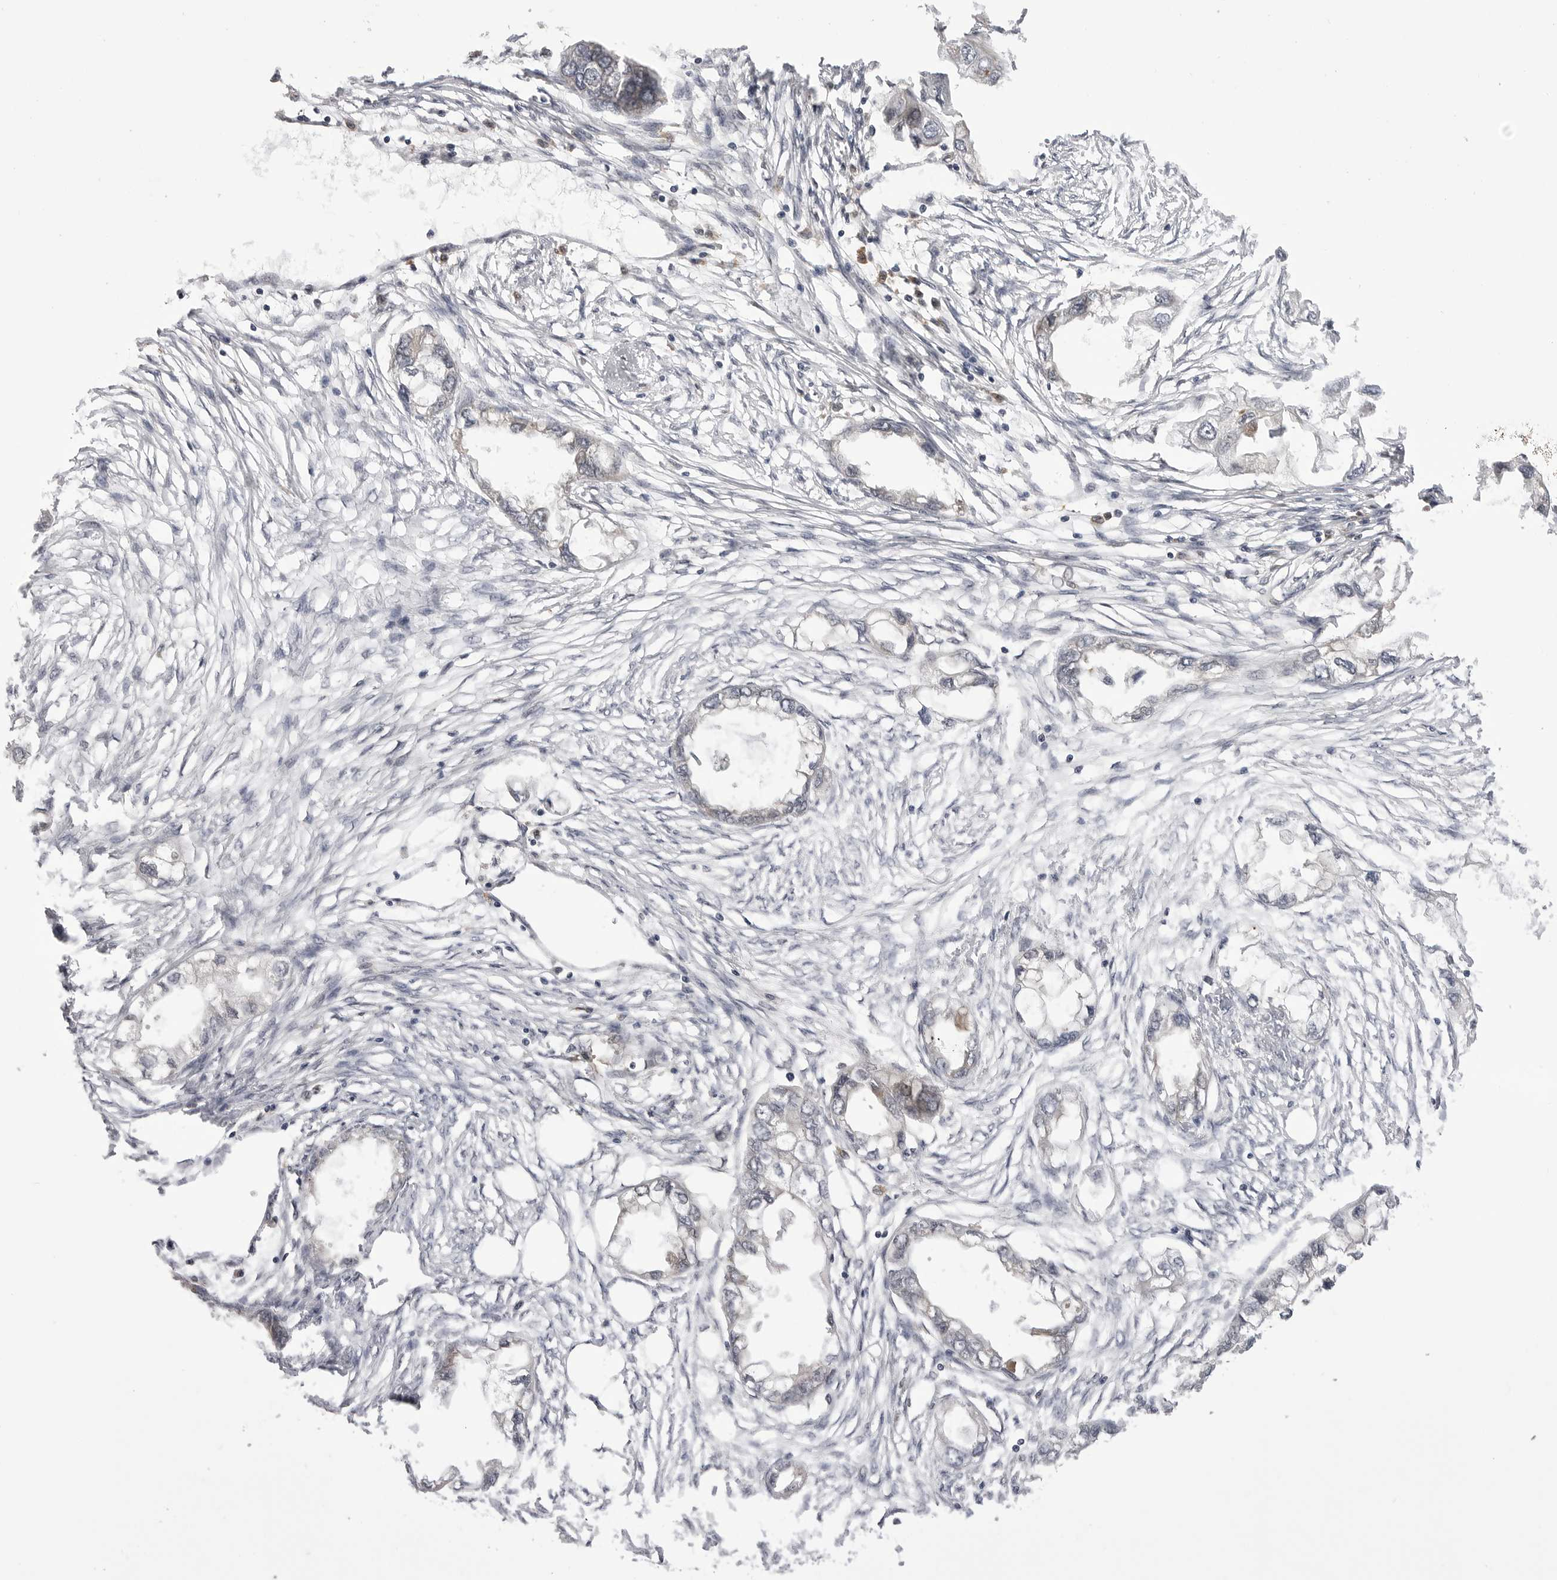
{"staining": {"intensity": "negative", "quantity": "none", "location": "none"}, "tissue": "endometrial cancer", "cell_type": "Tumor cells", "image_type": "cancer", "snomed": [{"axis": "morphology", "description": "Adenocarcinoma, NOS"}, {"axis": "morphology", "description": "Adenocarcinoma, metastatic, NOS"}, {"axis": "topography", "description": "Adipose tissue"}, {"axis": "topography", "description": "Endometrium"}], "caption": "High power microscopy image of an immunohistochemistry image of metastatic adenocarcinoma (endometrial), revealing no significant staining in tumor cells. (Brightfield microscopy of DAB IHC at high magnification).", "gene": "PTK2B", "patient": {"sex": "female", "age": 67}}